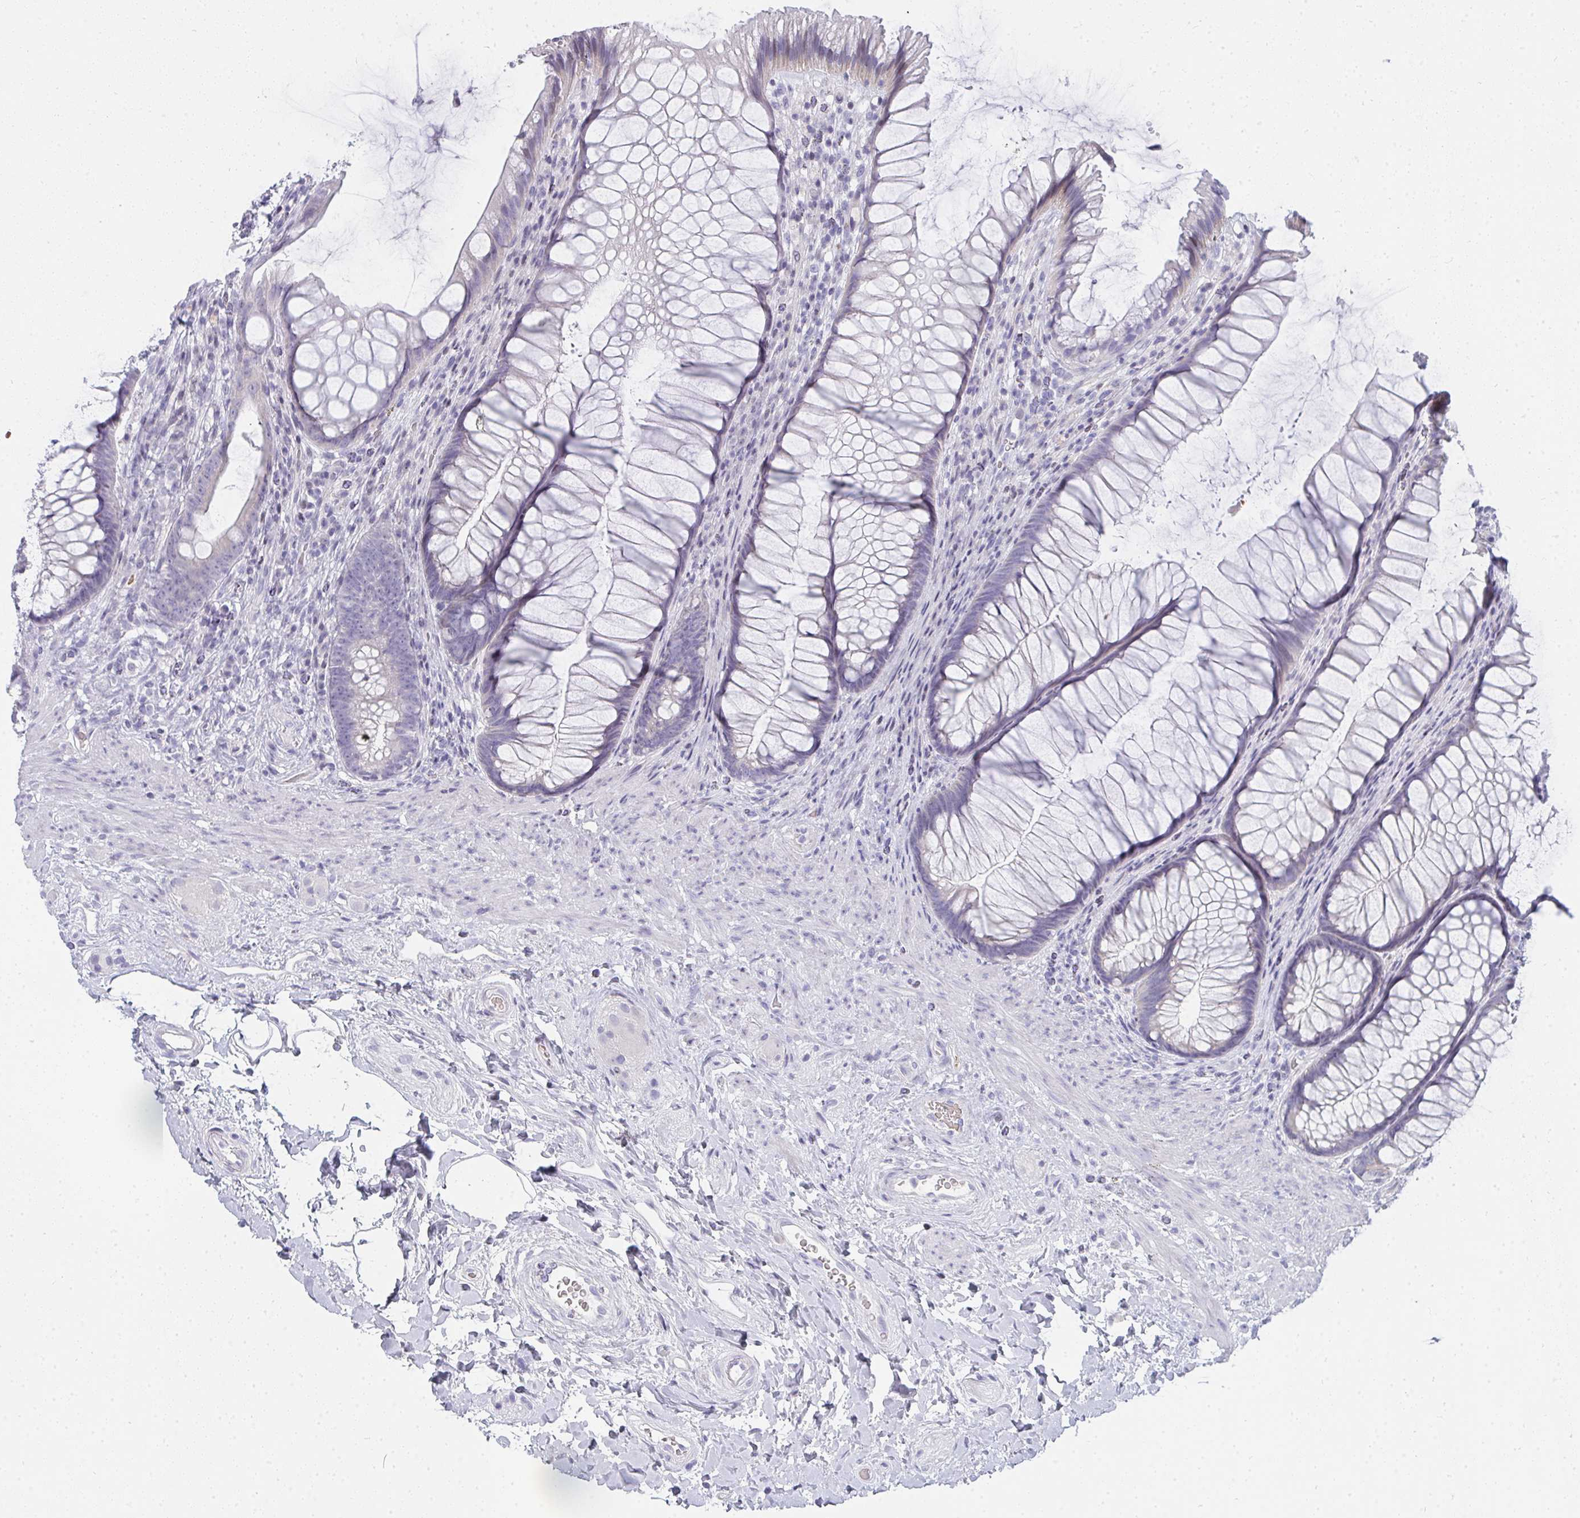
{"staining": {"intensity": "negative", "quantity": "none", "location": "none"}, "tissue": "rectum", "cell_type": "Glandular cells", "image_type": "normal", "snomed": [{"axis": "morphology", "description": "Normal tissue, NOS"}, {"axis": "topography", "description": "Rectum"}], "caption": "Human rectum stained for a protein using IHC shows no staining in glandular cells.", "gene": "ZNF182", "patient": {"sex": "male", "age": 53}}